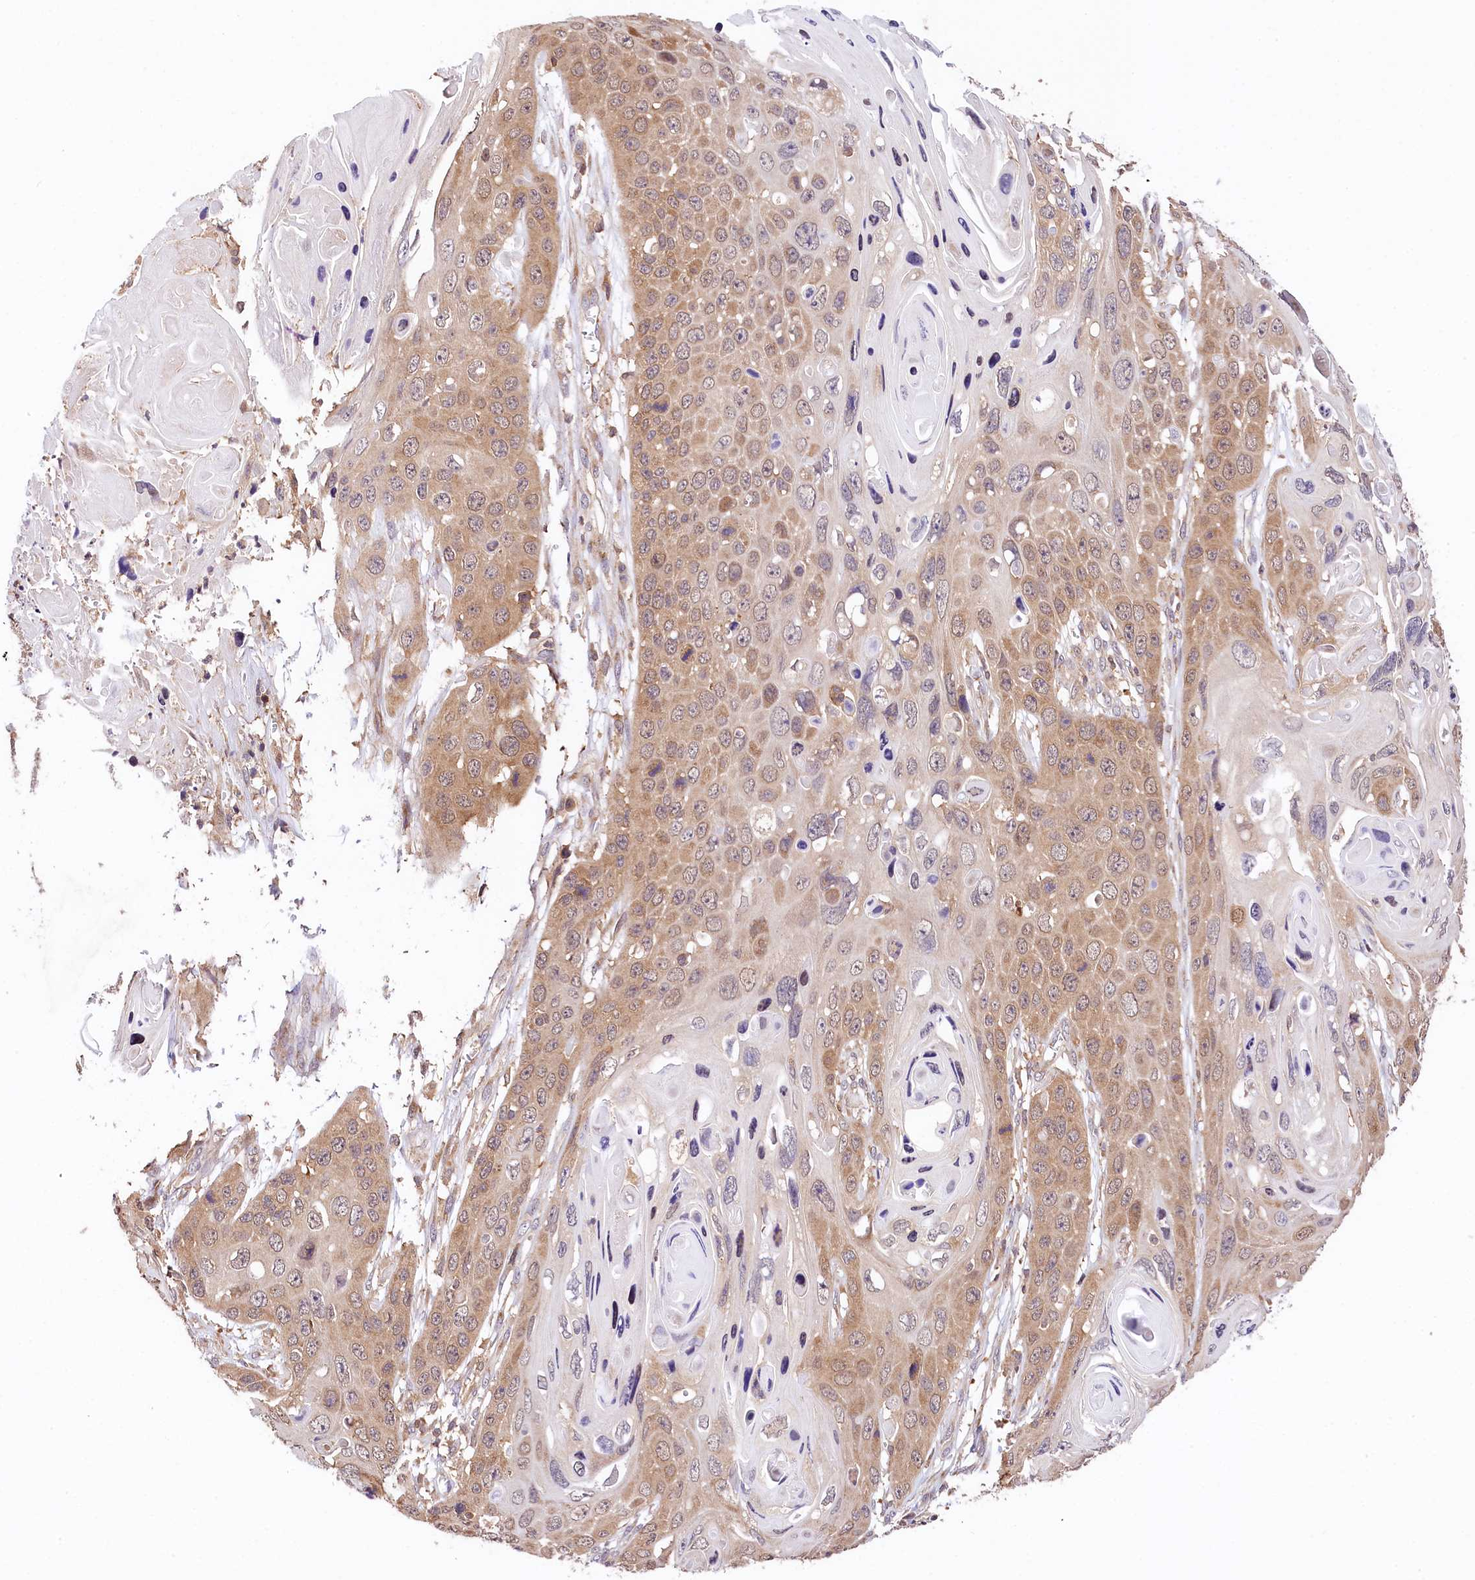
{"staining": {"intensity": "moderate", "quantity": "25%-75%", "location": "cytoplasmic/membranous"}, "tissue": "skin cancer", "cell_type": "Tumor cells", "image_type": "cancer", "snomed": [{"axis": "morphology", "description": "Squamous cell carcinoma, NOS"}, {"axis": "topography", "description": "Skin"}], "caption": "A micrograph showing moderate cytoplasmic/membranous staining in about 25%-75% of tumor cells in skin cancer (squamous cell carcinoma), as visualized by brown immunohistochemical staining.", "gene": "CHORDC1", "patient": {"sex": "male", "age": 55}}